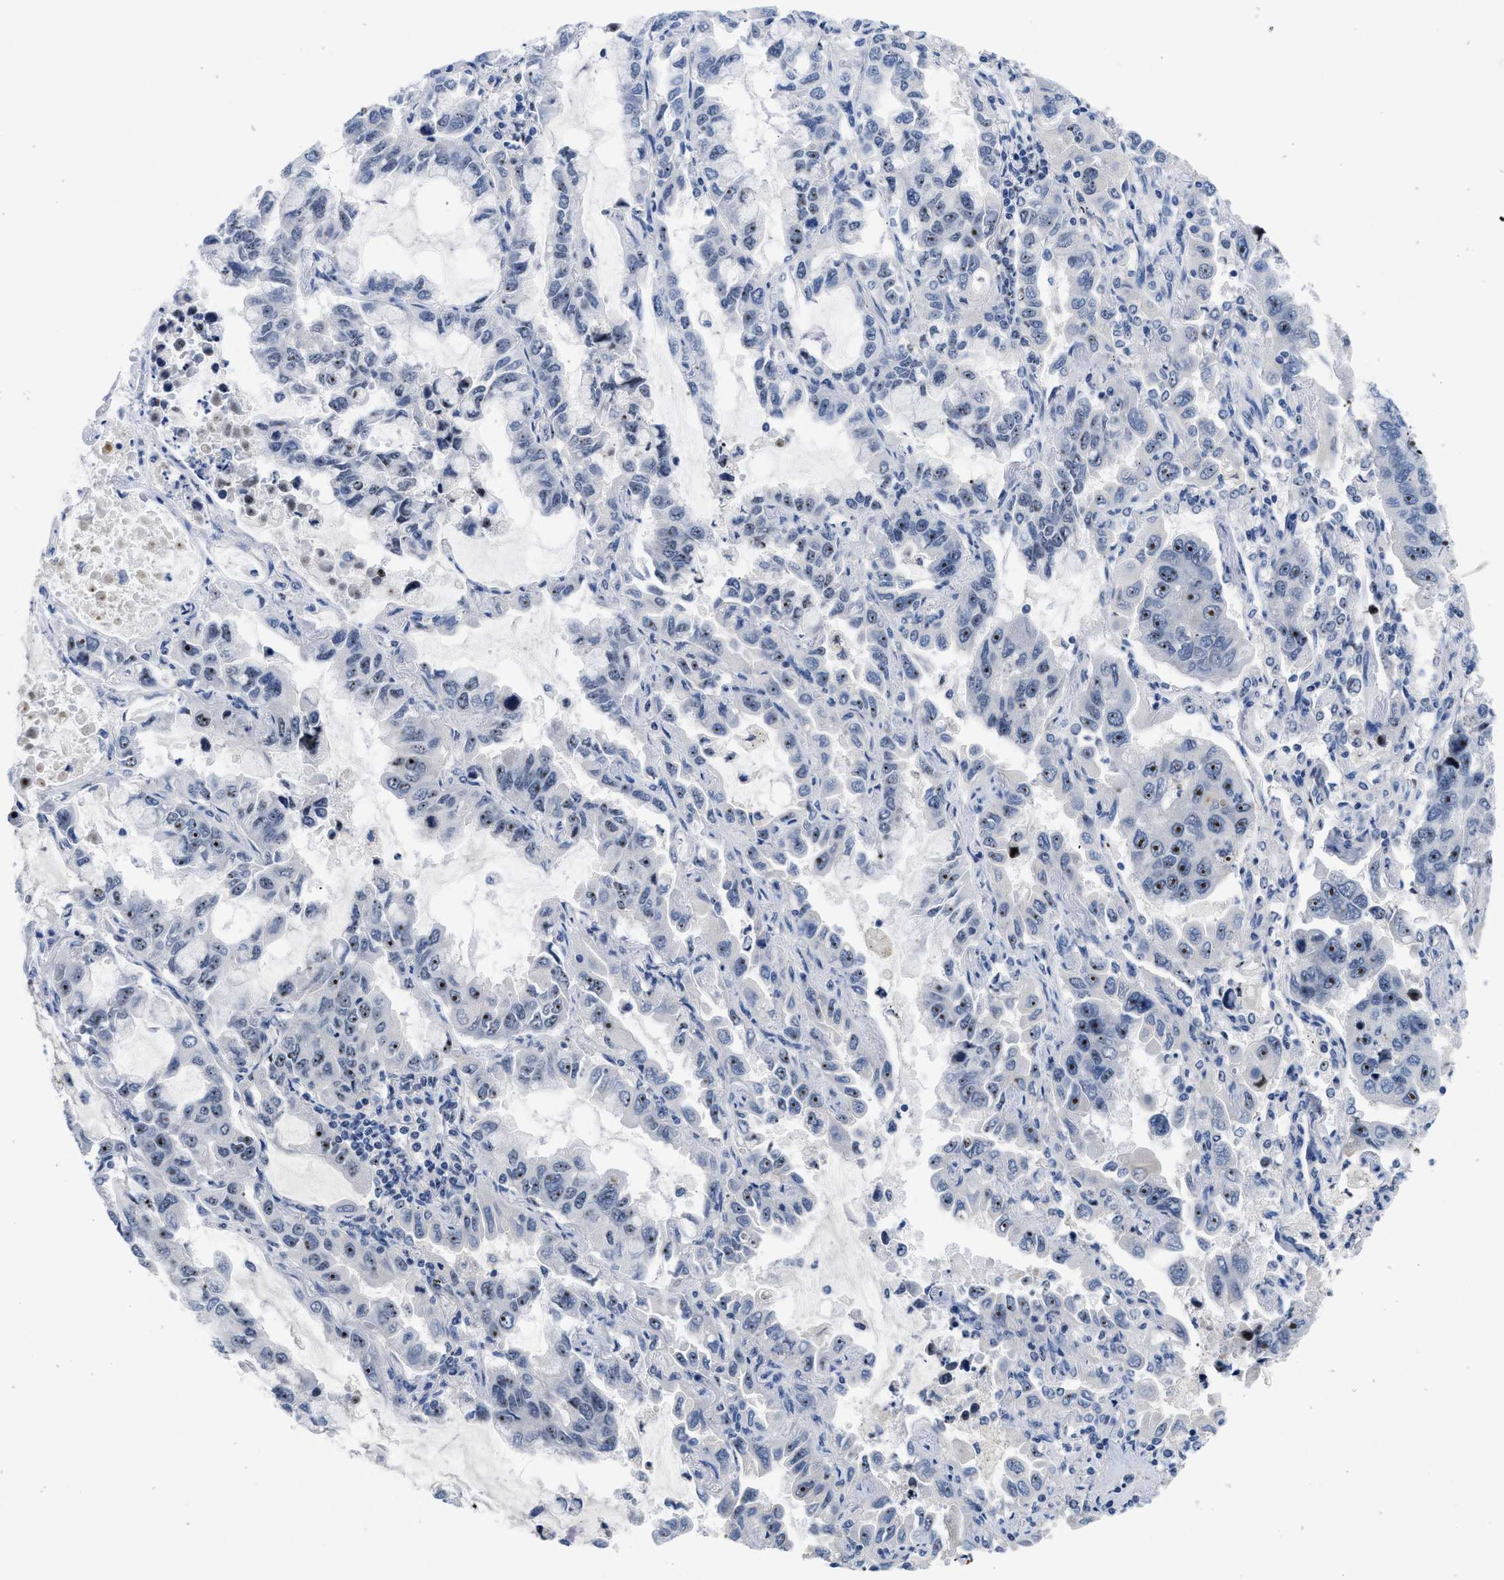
{"staining": {"intensity": "strong", "quantity": "25%-75%", "location": "nuclear"}, "tissue": "lung cancer", "cell_type": "Tumor cells", "image_type": "cancer", "snomed": [{"axis": "morphology", "description": "Adenocarcinoma, NOS"}, {"axis": "topography", "description": "Lung"}], "caption": "Lung cancer stained with DAB immunohistochemistry reveals high levels of strong nuclear expression in about 25%-75% of tumor cells.", "gene": "NOP58", "patient": {"sex": "male", "age": 64}}